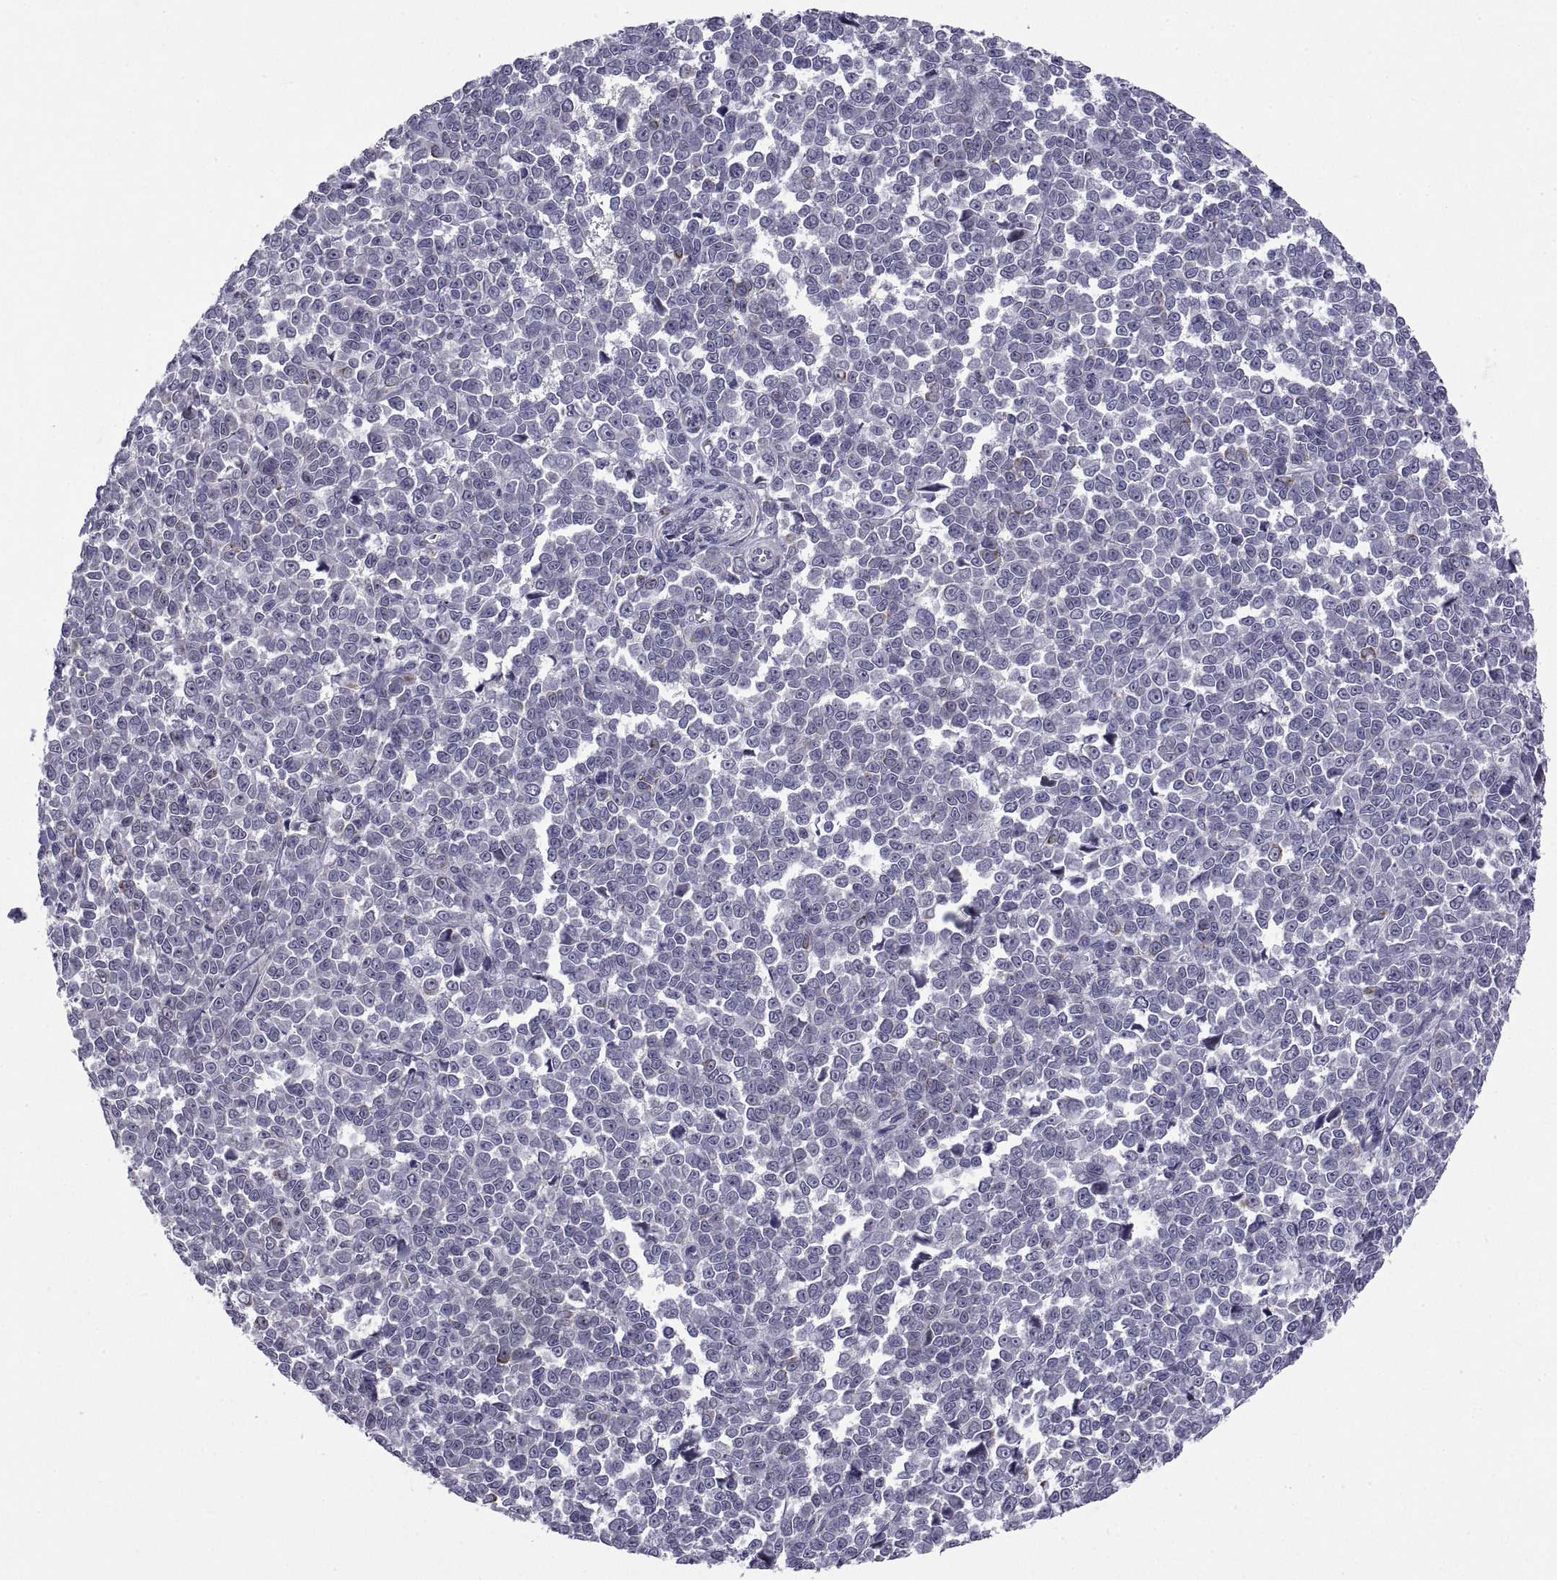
{"staining": {"intensity": "negative", "quantity": "none", "location": "none"}, "tissue": "melanoma", "cell_type": "Tumor cells", "image_type": "cancer", "snomed": [{"axis": "morphology", "description": "Malignant melanoma, NOS"}, {"axis": "topography", "description": "Skin"}], "caption": "DAB immunohistochemical staining of malignant melanoma displays no significant expression in tumor cells. (Immunohistochemistry, brightfield microscopy, high magnification).", "gene": "NPTX2", "patient": {"sex": "female", "age": 95}}